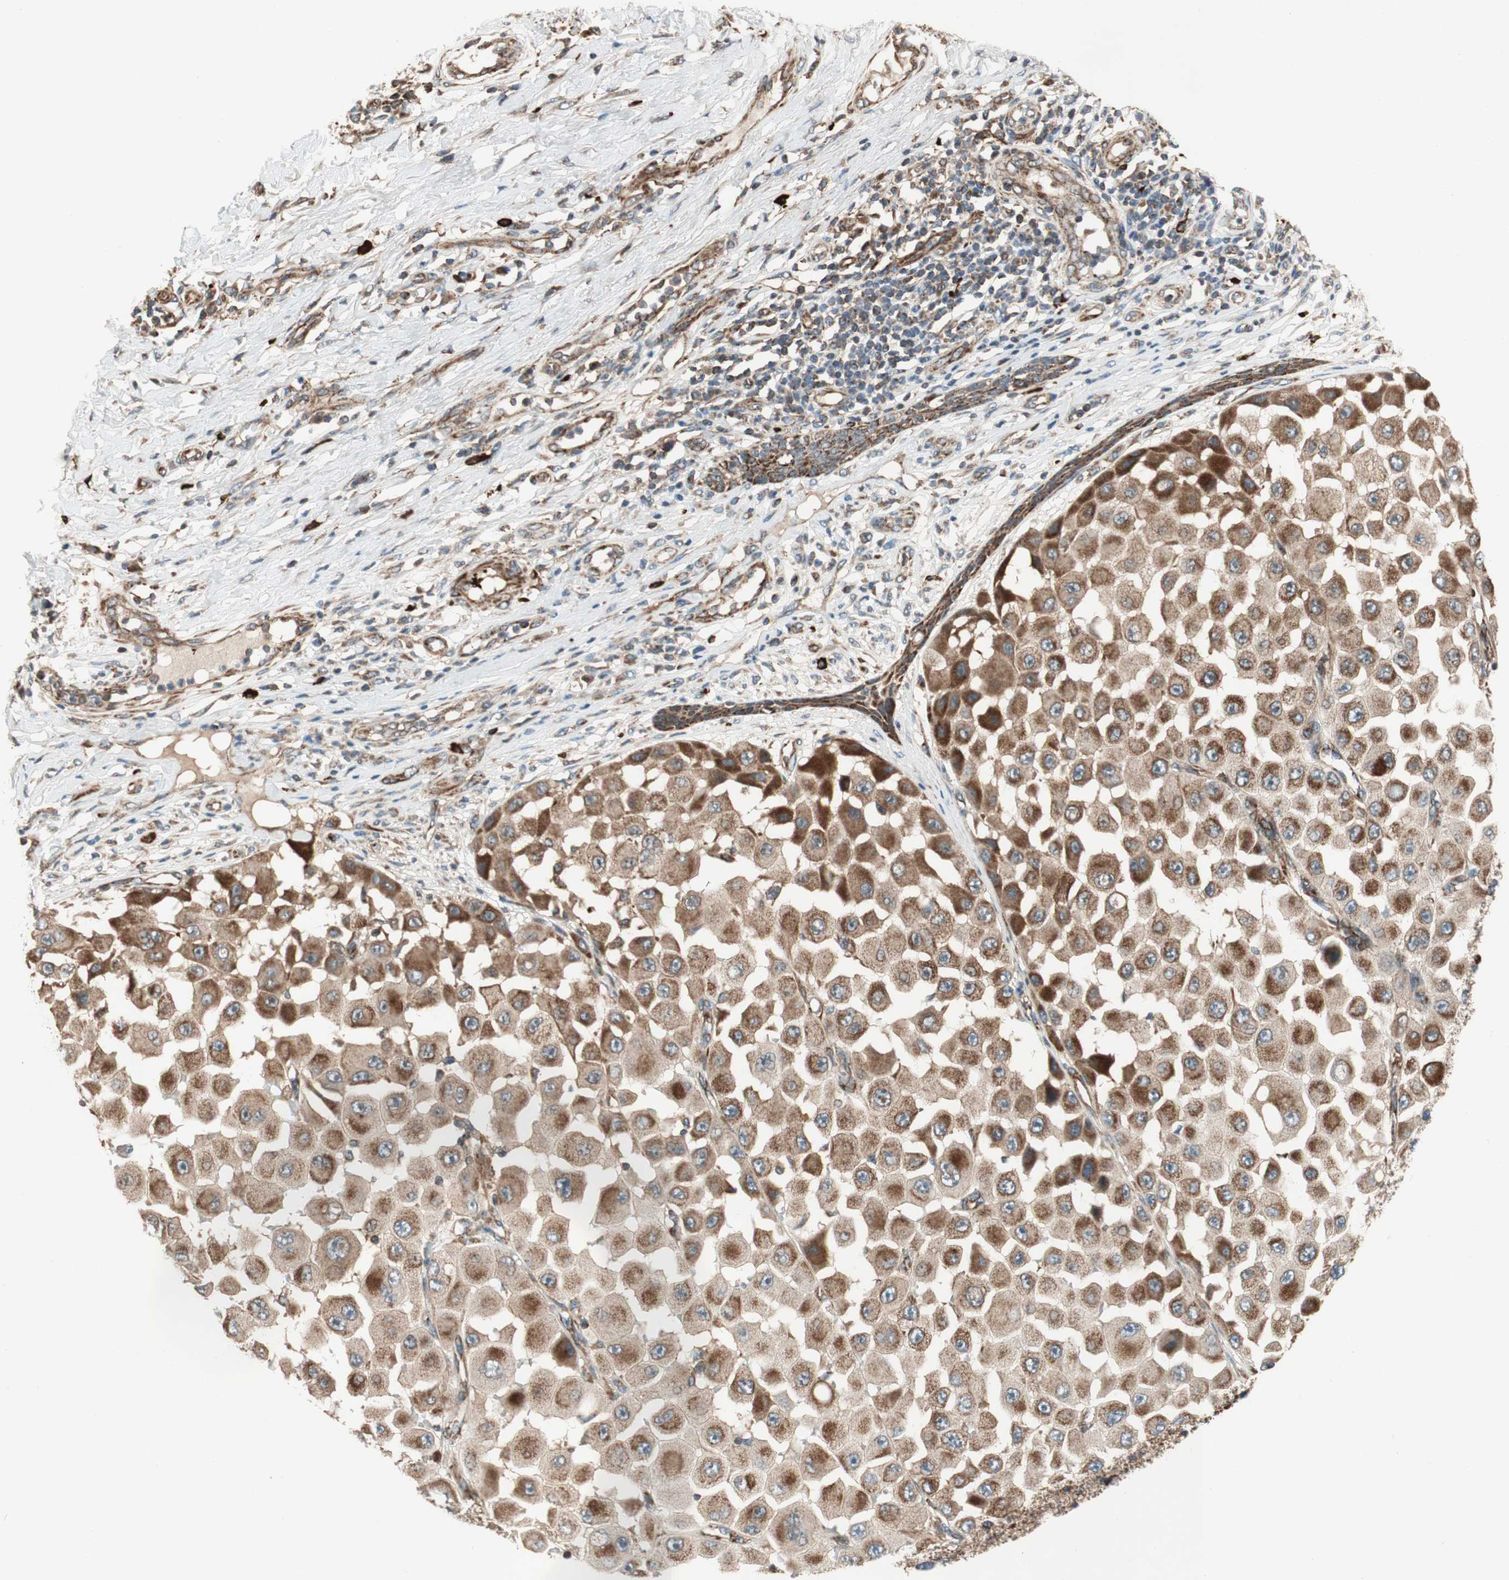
{"staining": {"intensity": "moderate", "quantity": ">75%", "location": "cytoplasmic/membranous"}, "tissue": "melanoma", "cell_type": "Tumor cells", "image_type": "cancer", "snomed": [{"axis": "morphology", "description": "Malignant melanoma, NOS"}, {"axis": "topography", "description": "Skin"}], "caption": "Immunohistochemistry (IHC) of melanoma displays medium levels of moderate cytoplasmic/membranous positivity in about >75% of tumor cells.", "gene": "AKAP1", "patient": {"sex": "female", "age": 81}}